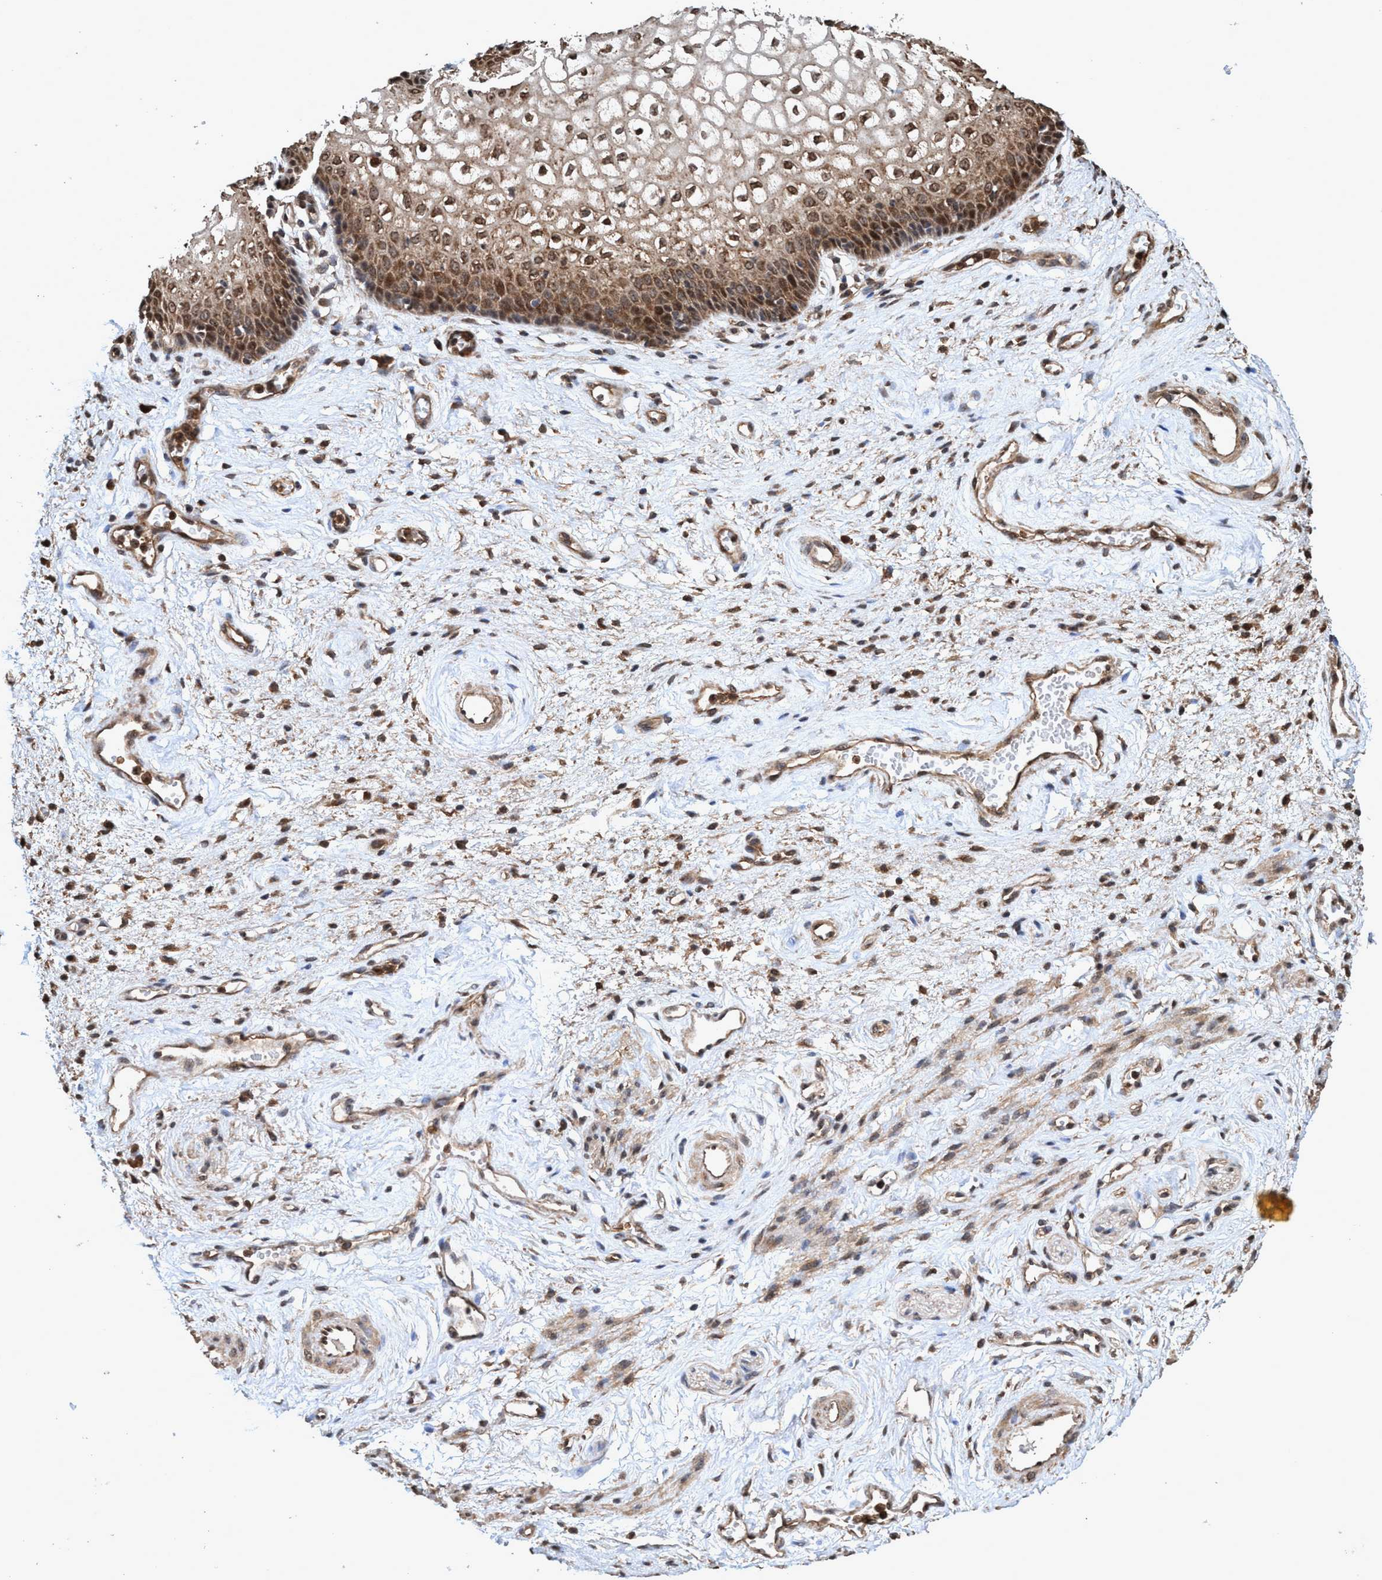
{"staining": {"intensity": "strong", "quantity": ">75%", "location": "cytoplasmic/membranous,nuclear"}, "tissue": "vagina", "cell_type": "Squamous epithelial cells", "image_type": "normal", "snomed": [{"axis": "morphology", "description": "Normal tissue, NOS"}, {"axis": "topography", "description": "Vagina"}], "caption": "The image exhibits staining of benign vagina, revealing strong cytoplasmic/membranous,nuclear protein expression (brown color) within squamous epithelial cells. The staining was performed using DAB to visualize the protein expression in brown, while the nuclei were stained in blue with hematoxylin (Magnification: 20x).", "gene": "TRPC7", "patient": {"sex": "female", "age": 34}}